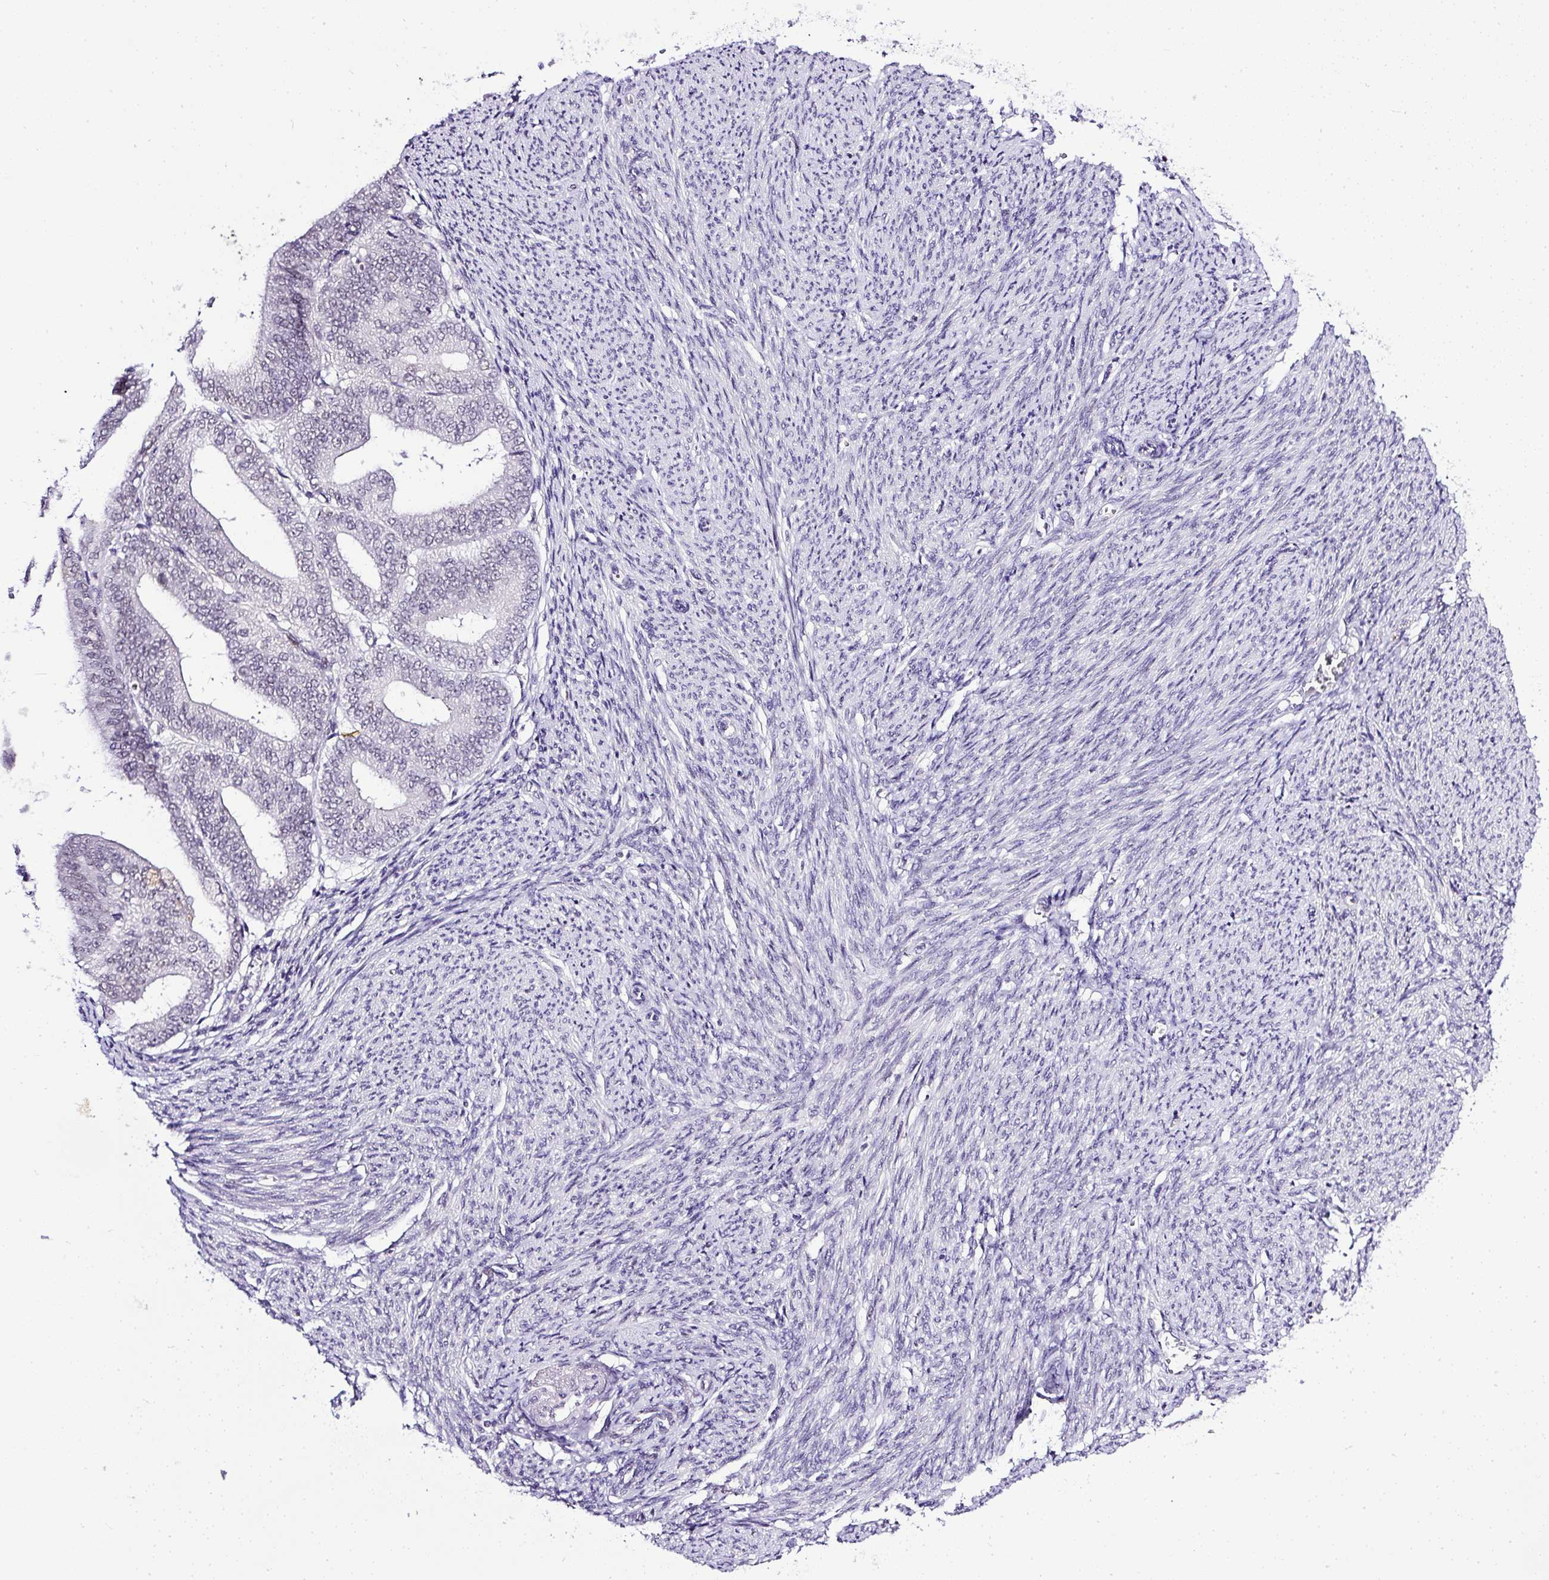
{"staining": {"intensity": "negative", "quantity": "none", "location": "none"}, "tissue": "endometrial cancer", "cell_type": "Tumor cells", "image_type": "cancer", "snomed": [{"axis": "morphology", "description": "Adenocarcinoma, NOS"}, {"axis": "topography", "description": "Endometrium"}], "caption": "DAB (3,3'-diaminobenzidine) immunohistochemical staining of adenocarcinoma (endometrial) shows no significant positivity in tumor cells.", "gene": "WNT10B", "patient": {"sex": "female", "age": 63}}